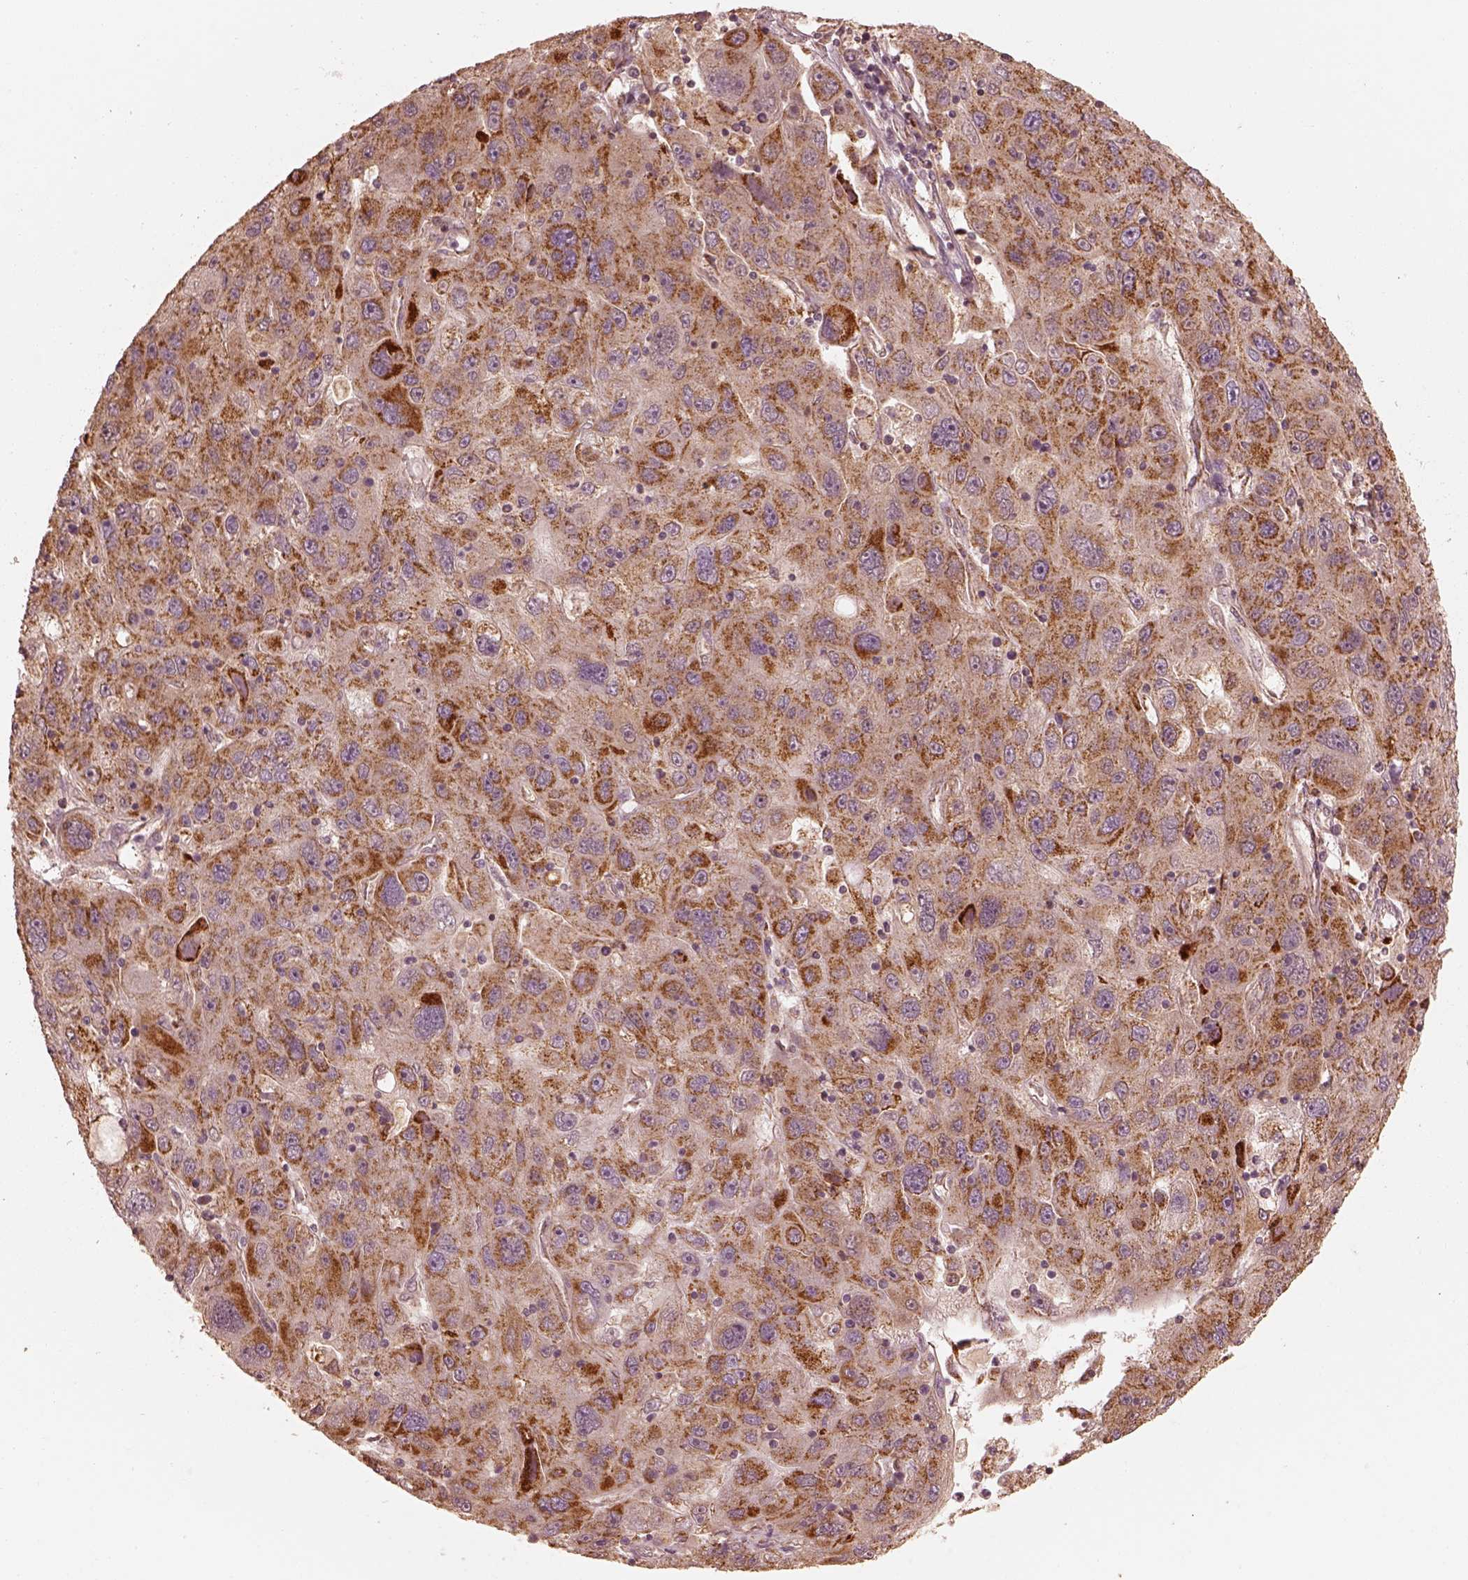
{"staining": {"intensity": "strong", "quantity": ">75%", "location": "cytoplasmic/membranous"}, "tissue": "stomach cancer", "cell_type": "Tumor cells", "image_type": "cancer", "snomed": [{"axis": "morphology", "description": "Adenocarcinoma, NOS"}, {"axis": "topography", "description": "Stomach"}], "caption": "DAB immunohistochemical staining of stomach adenocarcinoma displays strong cytoplasmic/membranous protein positivity in about >75% of tumor cells.", "gene": "ENTPD6", "patient": {"sex": "male", "age": 56}}